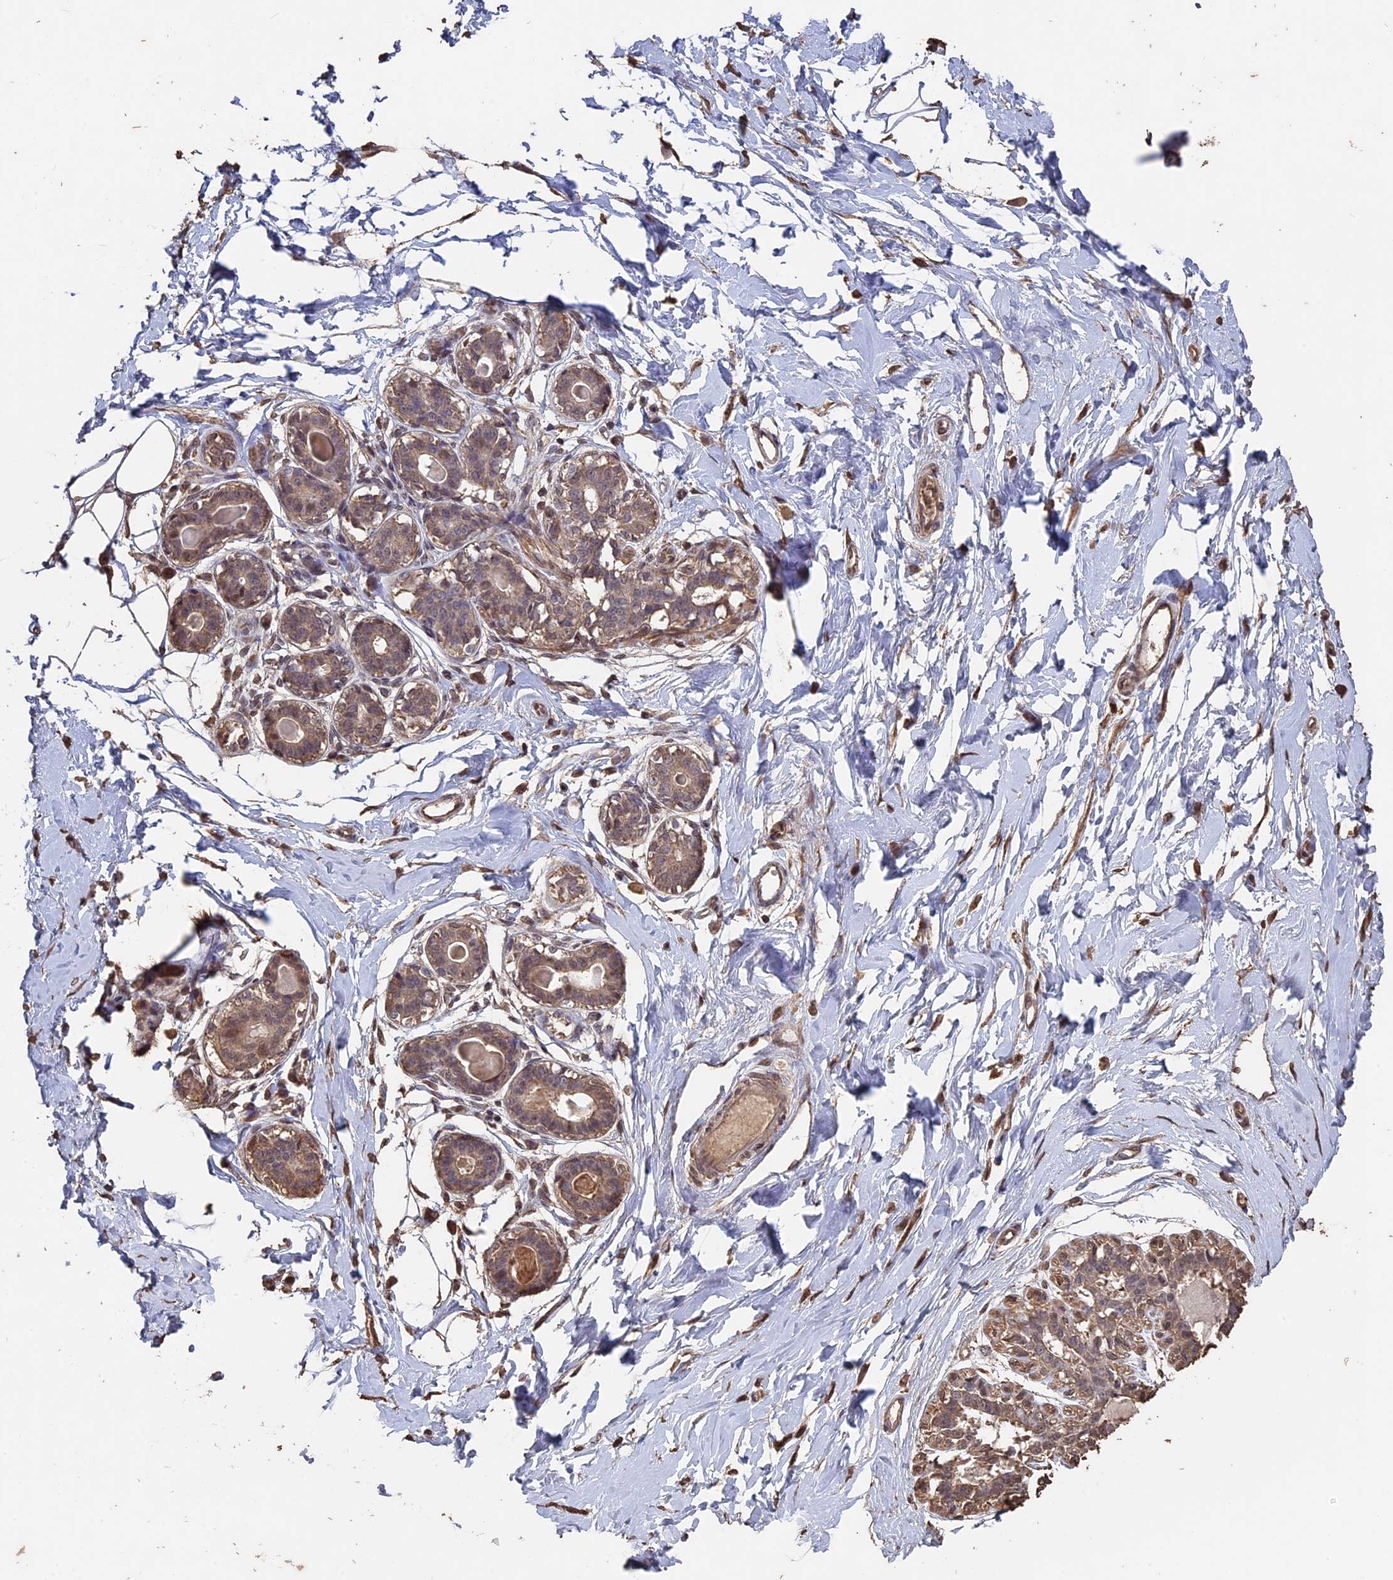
{"staining": {"intensity": "moderate", "quantity": ">75%", "location": "cytoplasmic/membranous"}, "tissue": "breast", "cell_type": "Adipocytes", "image_type": "normal", "snomed": [{"axis": "morphology", "description": "Normal tissue, NOS"}, {"axis": "topography", "description": "Breast"}], "caption": "Human breast stained with a brown dye exhibits moderate cytoplasmic/membranous positive positivity in about >75% of adipocytes.", "gene": "HUNK", "patient": {"sex": "female", "age": 45}}